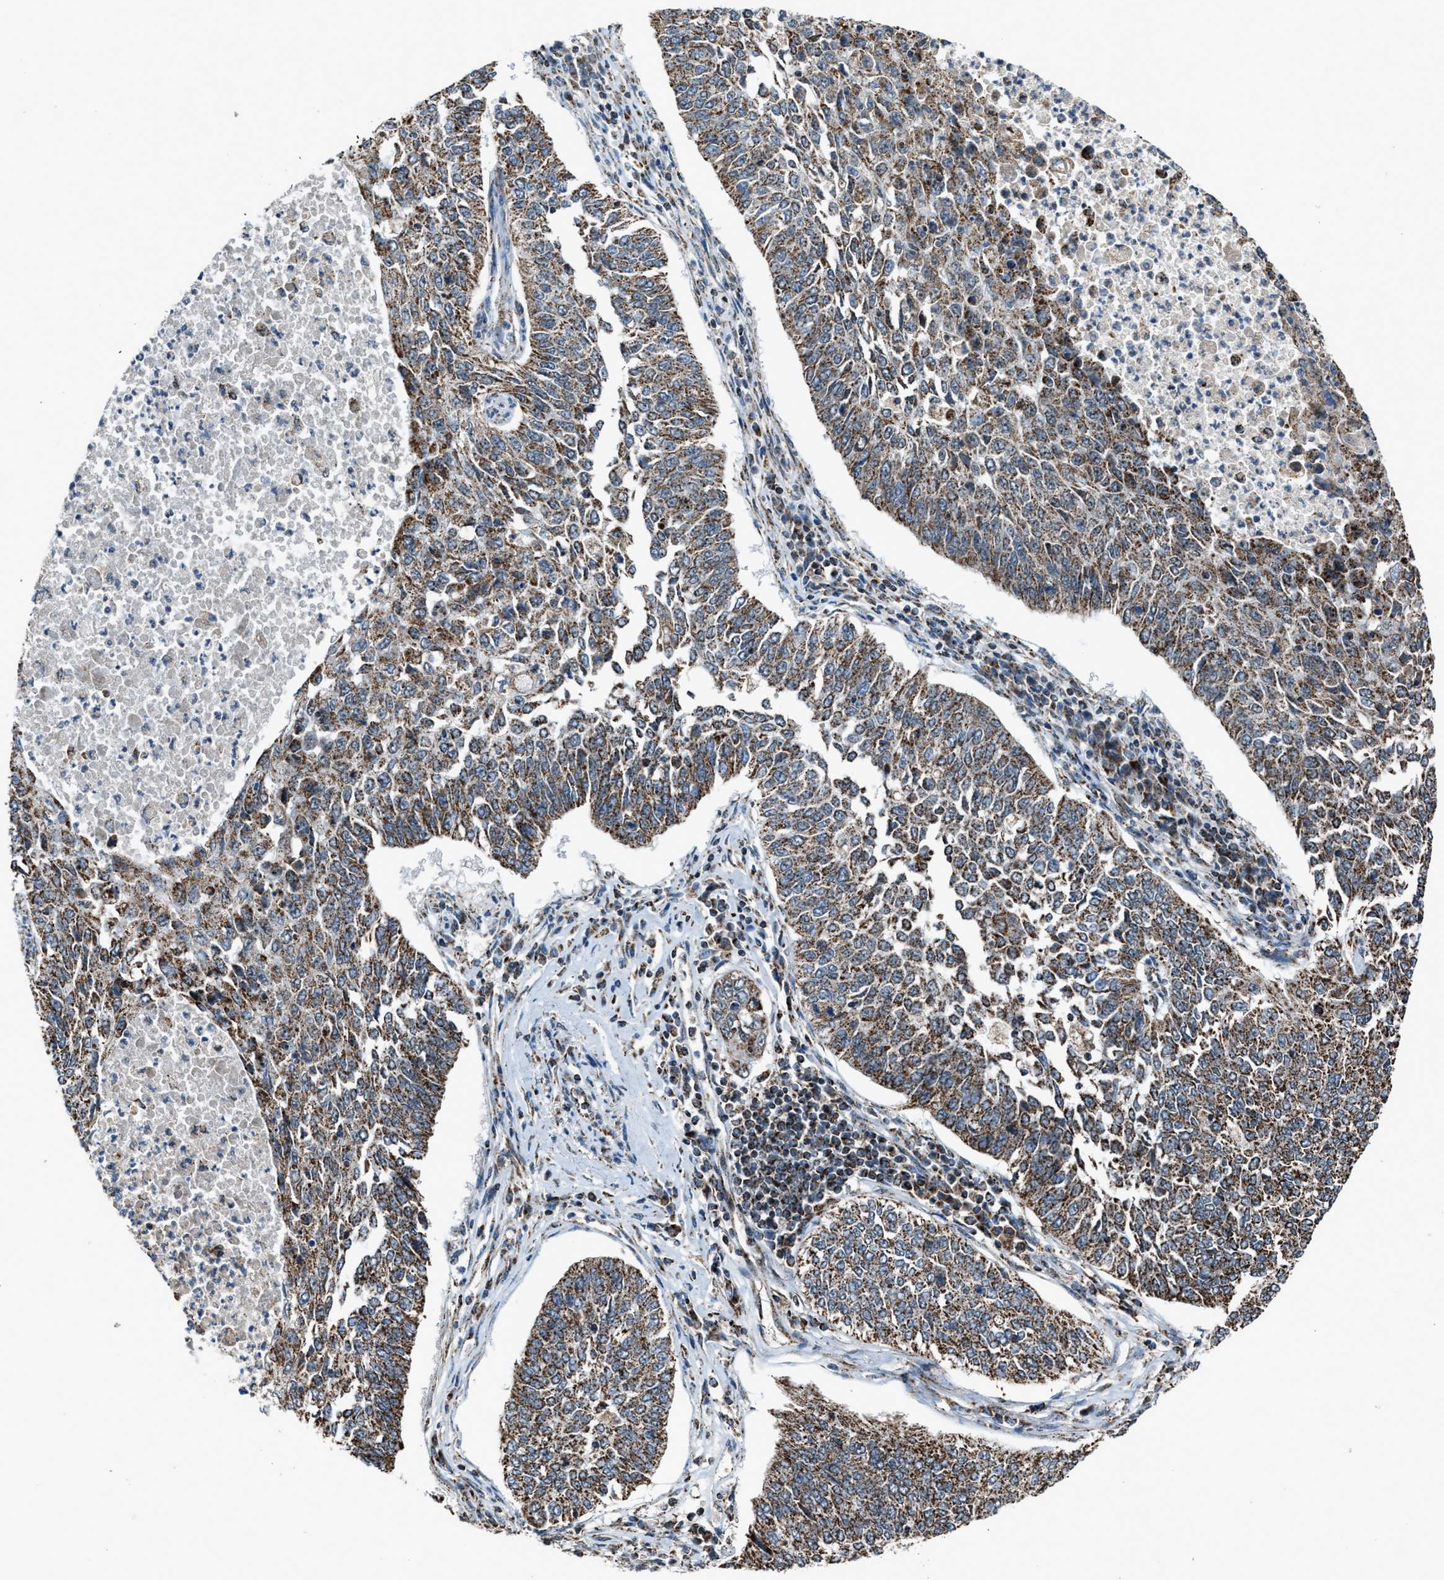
{"staining": {"intensity": "strong", "quantity": ">75%", "location": "cytoplasmic/membranous"}, "tissue": "lung cancer", "cell_type": "Tumor cells", "image_type": "cancer", "snomed": [{"axis": "morphology", "description": "Normal tissue, NOS"}, {"axis": "morphology", "description": "Squamous cell carcinoma, NOS"}, {"axis": "topography", "description": "Cartilage tissue"}, {"axis": "topography", "description": "Bronchus"}, {"axis": "topography", "description": "Lung"}], "caption": "High-magnification brightfield microscopy of lung squamous cell carcinoma stained with DAB (brown) and counterstained with hematoxylin (blue). tumor cells exhibit strong cytoplasmic/membranous positivity is appreciated in about>75% of cells. The staining is performed using DAB (3,3'-diaminobenzidine) brown chromogen to label protein expression. The nuclei are counter-stained blue using hematoxylin.", "gene": "CHN2", "patient": {"sex": "female", "age": 49}}